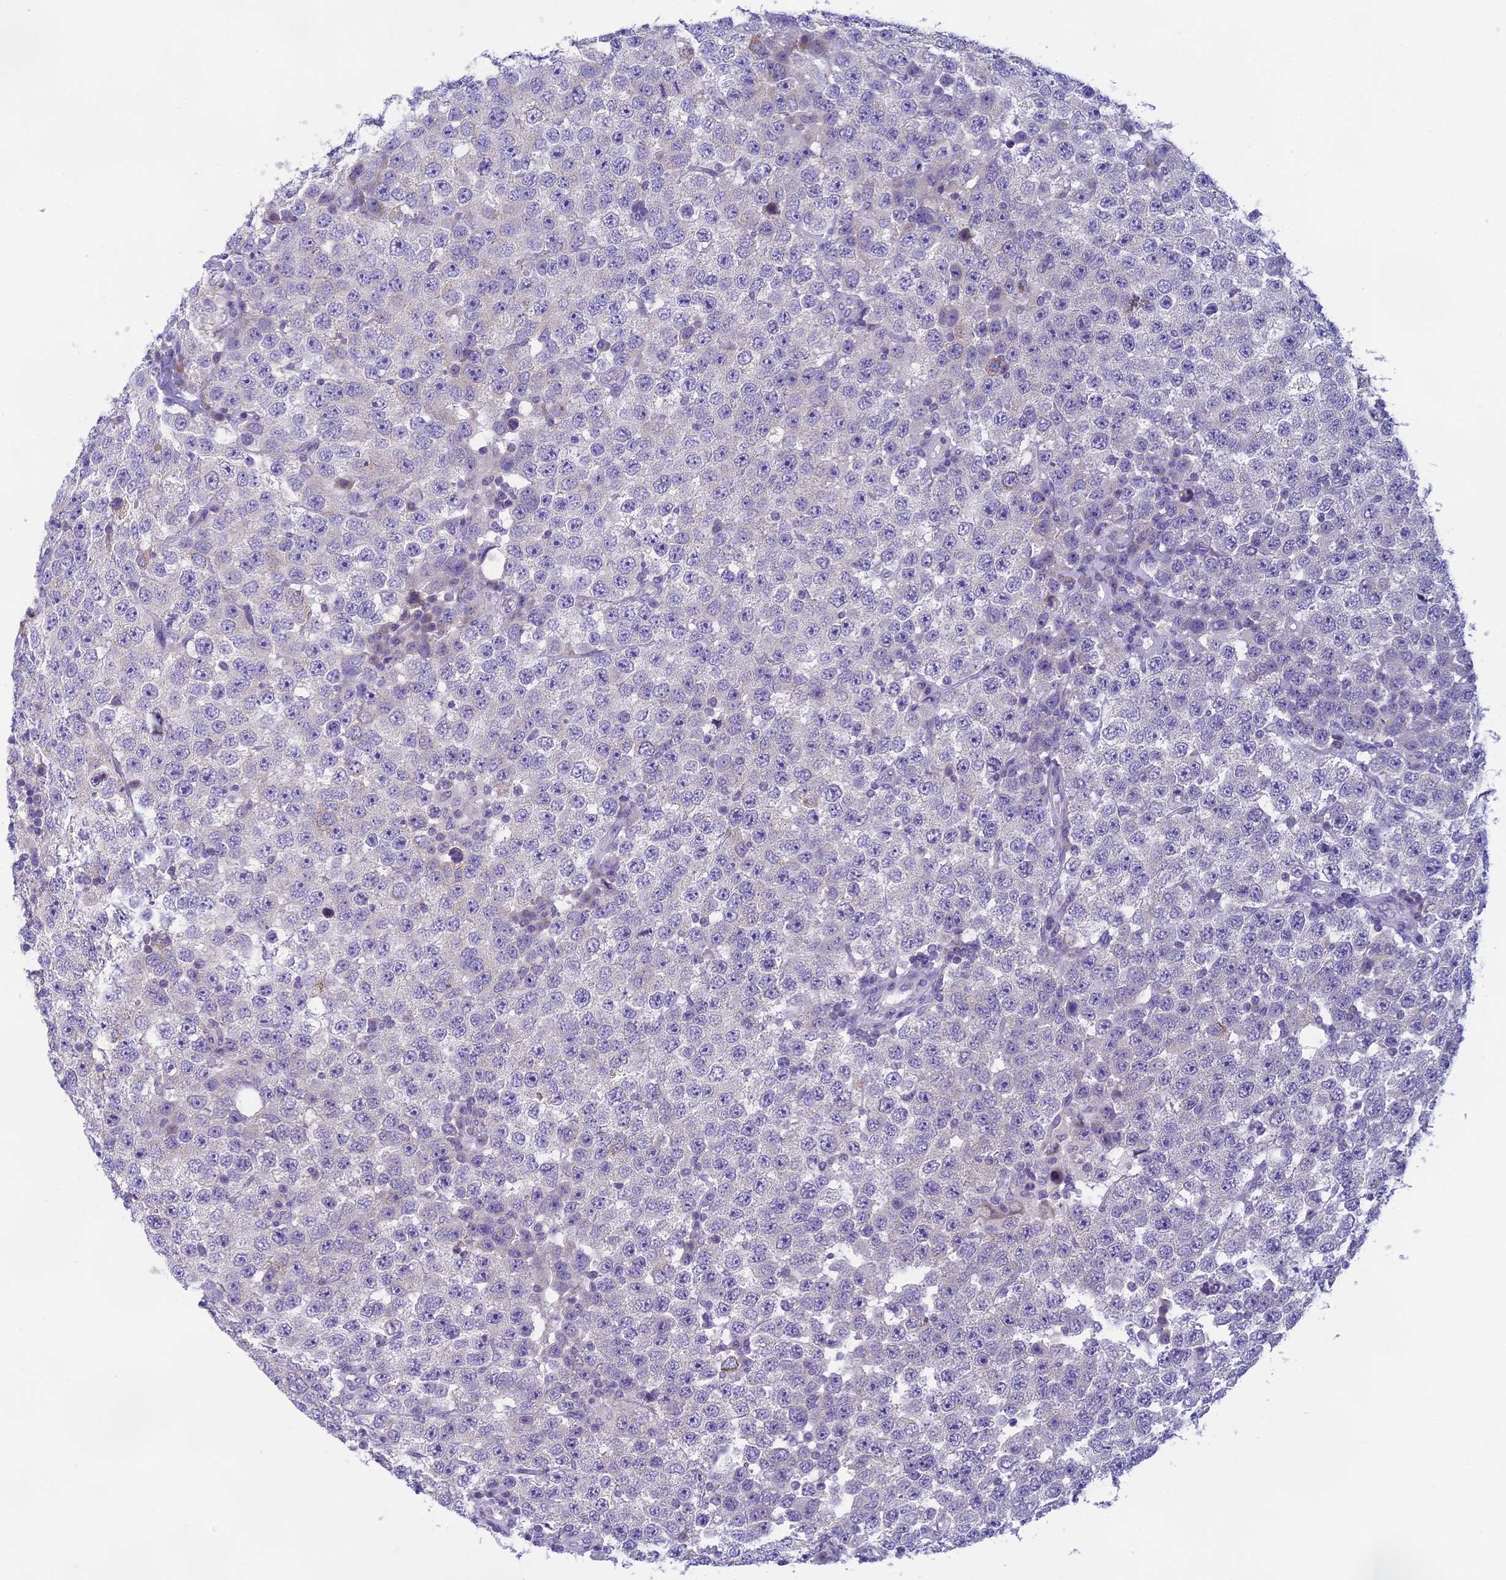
{"staining": {"intensity": "negative", "quantity": "none", "location": "none"}, "tissue": "testis cancer", "cell_type": "Tumor cells", "image_type": "cancer", "snomed": [{"axis": "morphology", "description": "Seminoma, NOS"}, {"axis": "topography", "description": "Testis"}], "caption": "An image of human testis cancer is negative for staining in tumor cells. (DAB (3,3'-diaminobenzidine) immunohistochemistry with hematoxylin counter stain).", "gene": "ARHGEF37", "patient": {"sex": "male", "age": 28}}